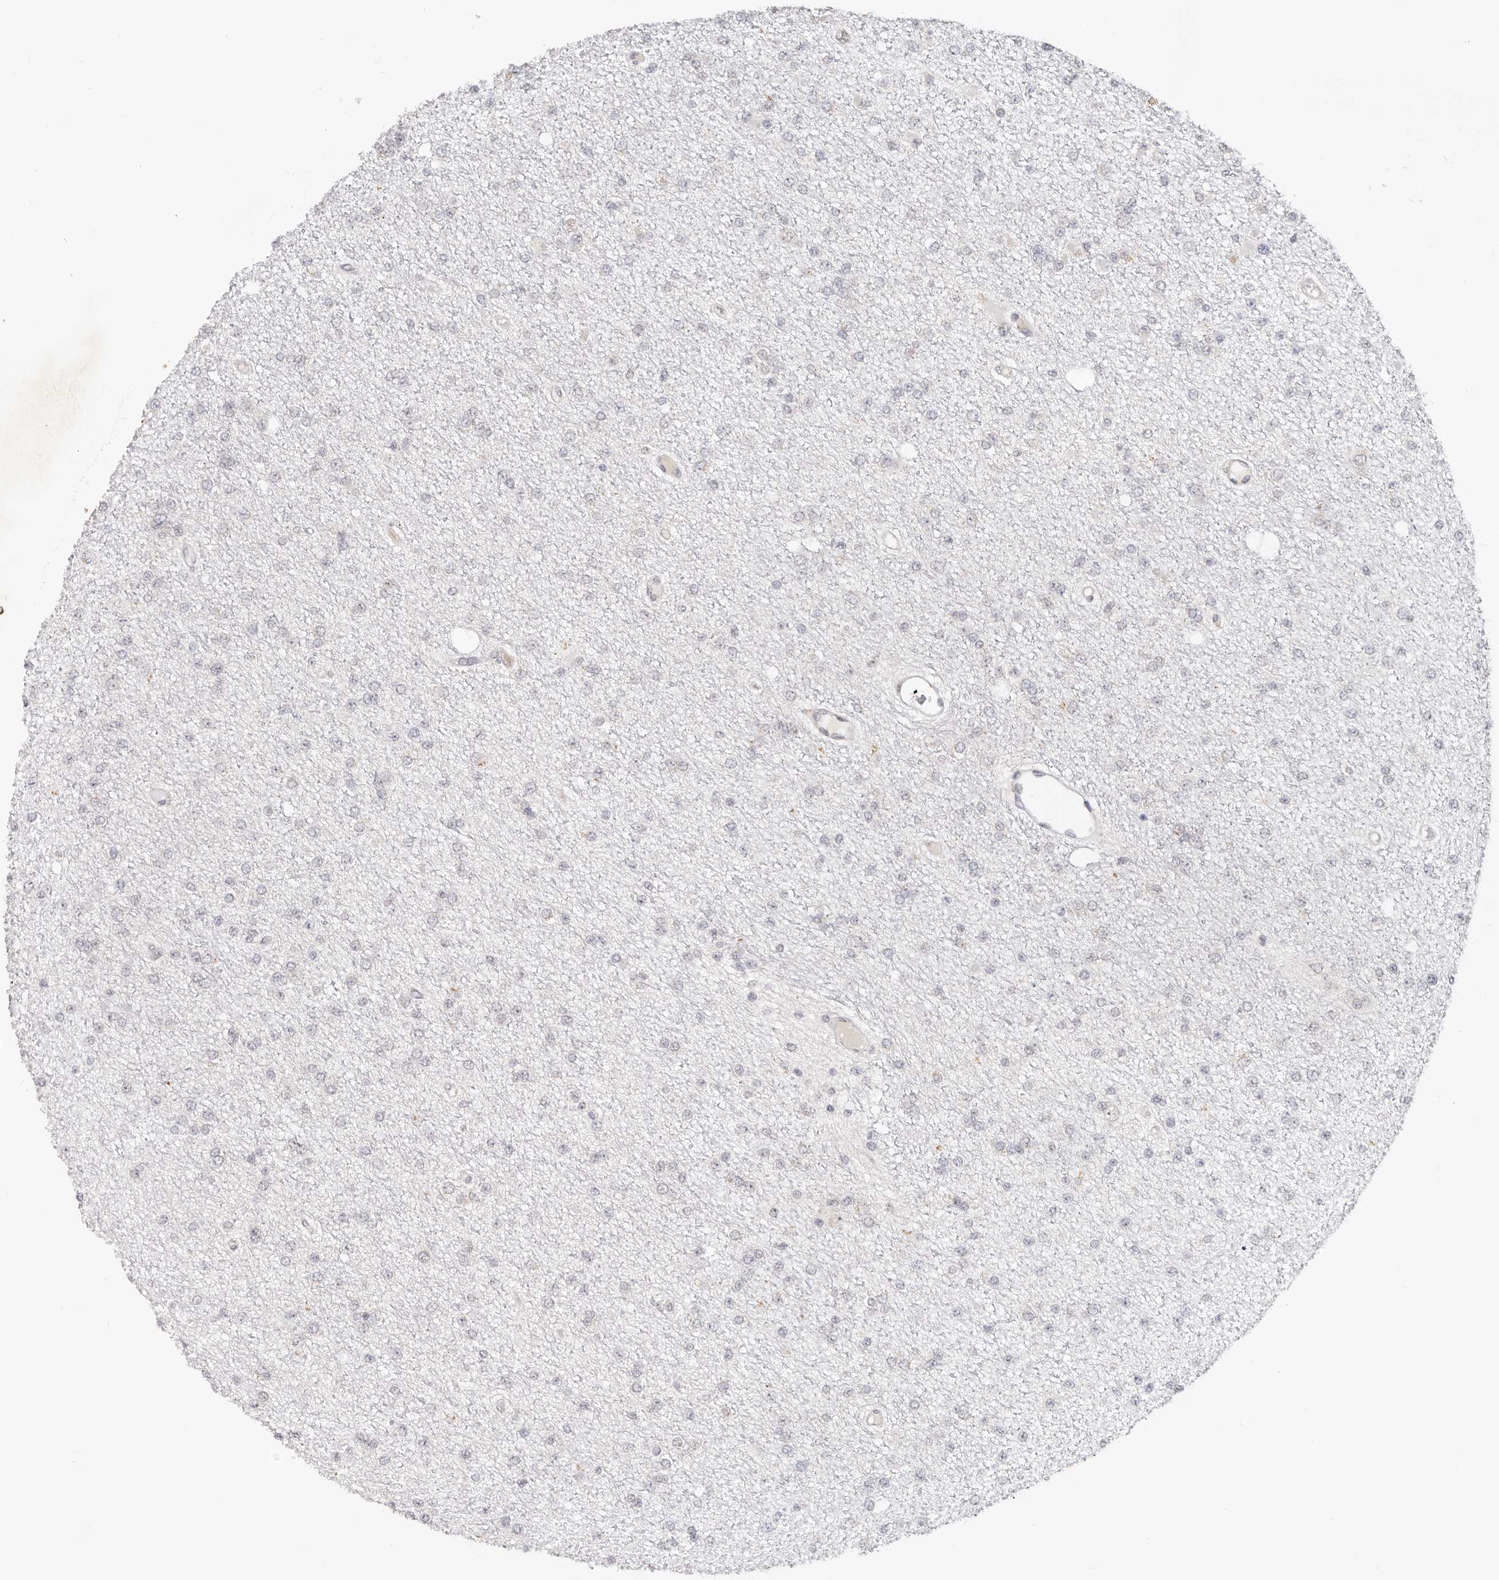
{"staining": {"intensity": "negative", "quantity": "none", "location": "none"}, "tissue": "glioma", "cell_type": "Tumor cells", "image_type": "cancer", "snomed": [{"axis": "morphology", "description": "Glioma, malignant, Low grade"}, {"axis": "topography", "description": "Brain"}], "caption": "This is an immunohistochemistry photomicrograph of human malignant glioma (low-grade). There is no expression in tumor cells.", "gene": "VIPAS39", "patient": {"sex": "female", "age": 22}}